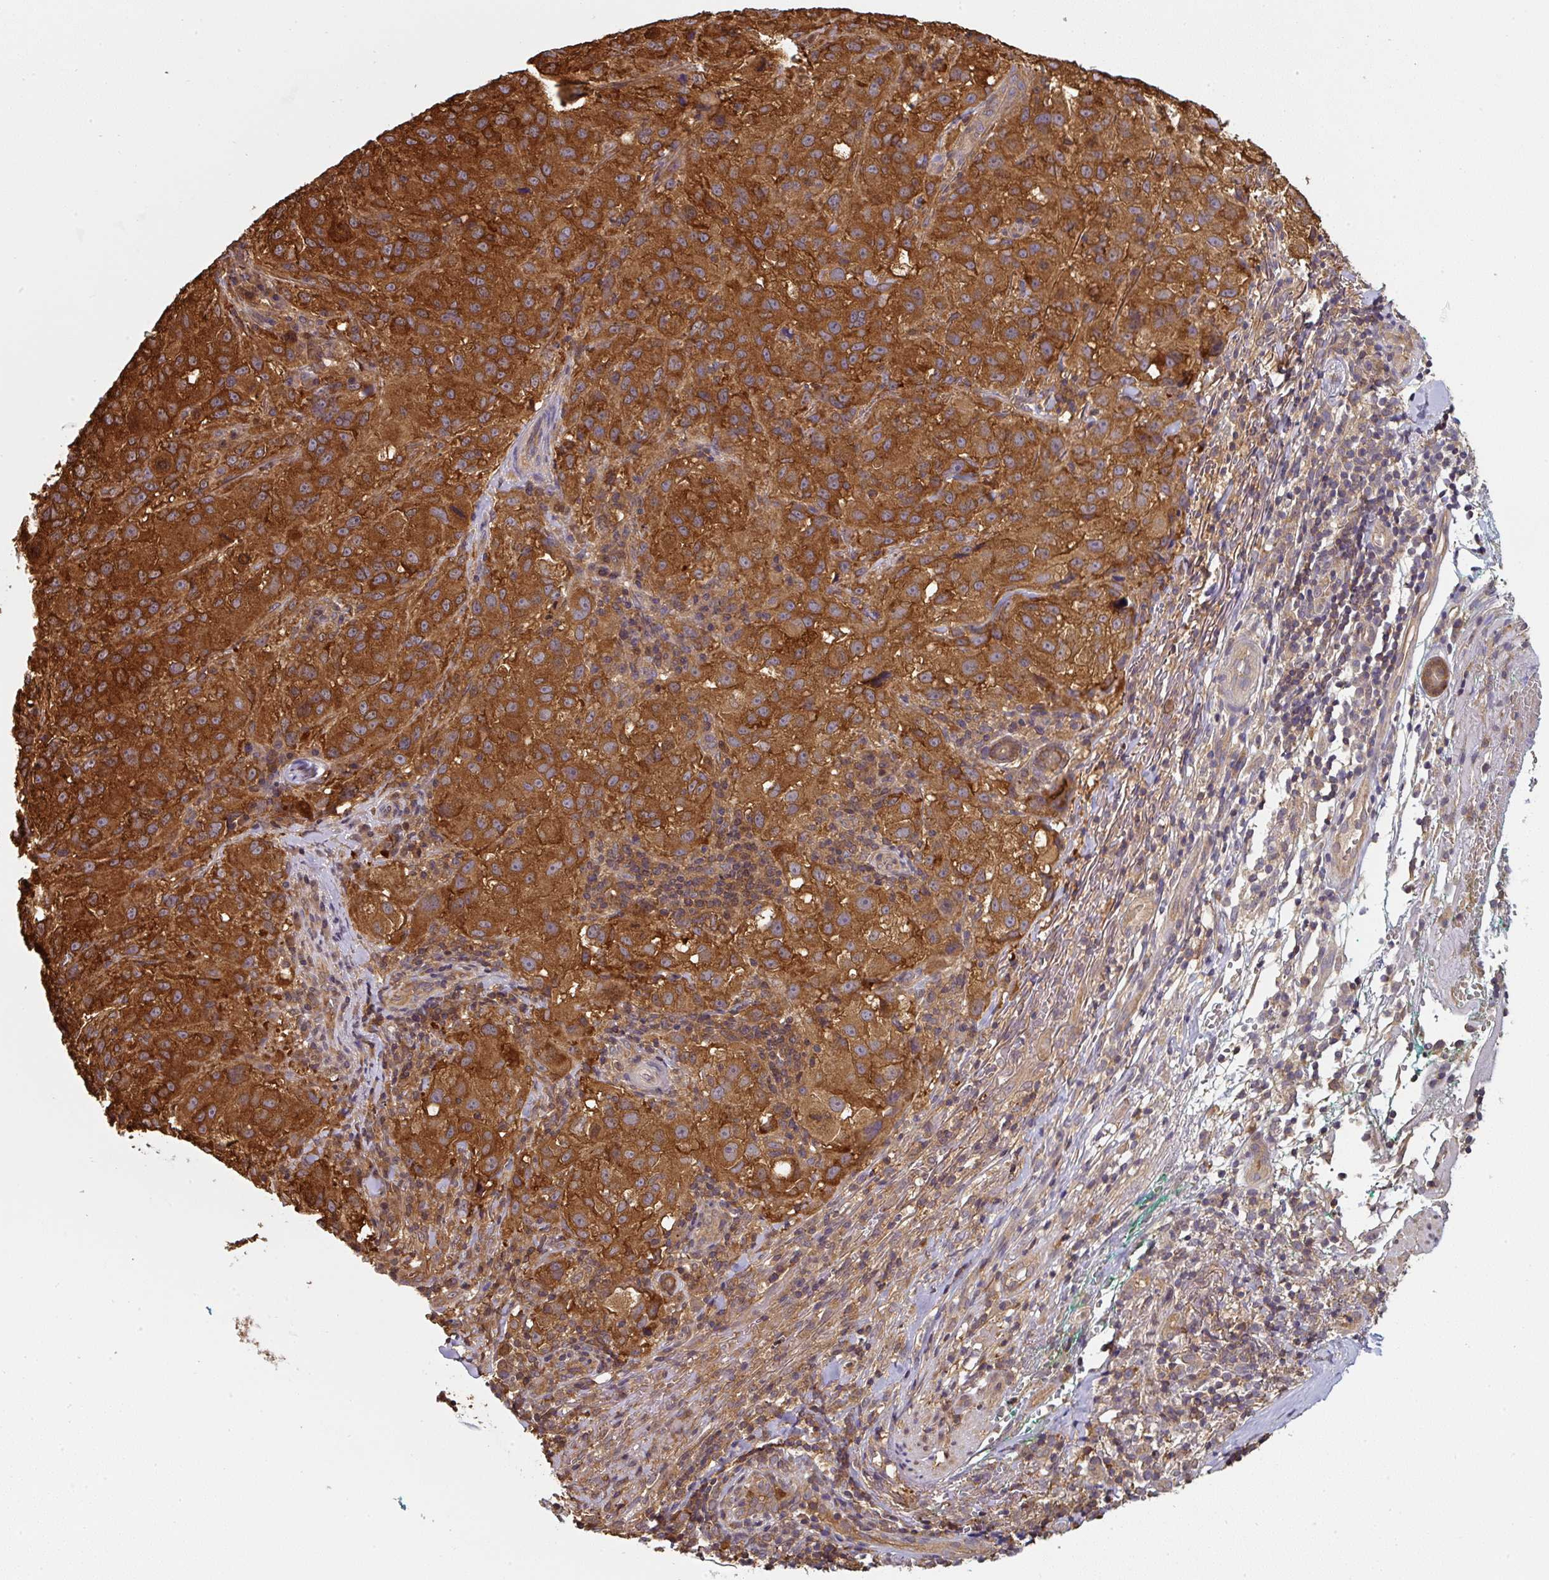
{"staining": {"intensity": "strong", "quantity": ">75%", "location": "cytoplasmic/membranous"}, "tissue": "melanoma", "cell_type": "Tumor cells", "image_type": "cancer", "snomed": [{"axis": "morphology", "description": "Necrosis, NOS"}, {"axis": "morphology", "description": "Malignant melanoma, NOS"}, {"axis": "topography", "description": "Skin"}], "caption": "Immunohistochemistry (IHC) histopathology image of malignant melanoma stained for a protein (brown), which exhibits high levels of strong cytoplasmic/membranous positivity in approximately >75% of tumor cells.", "gene": "ST13", "patient": {"sex": "female", "age": 87}}